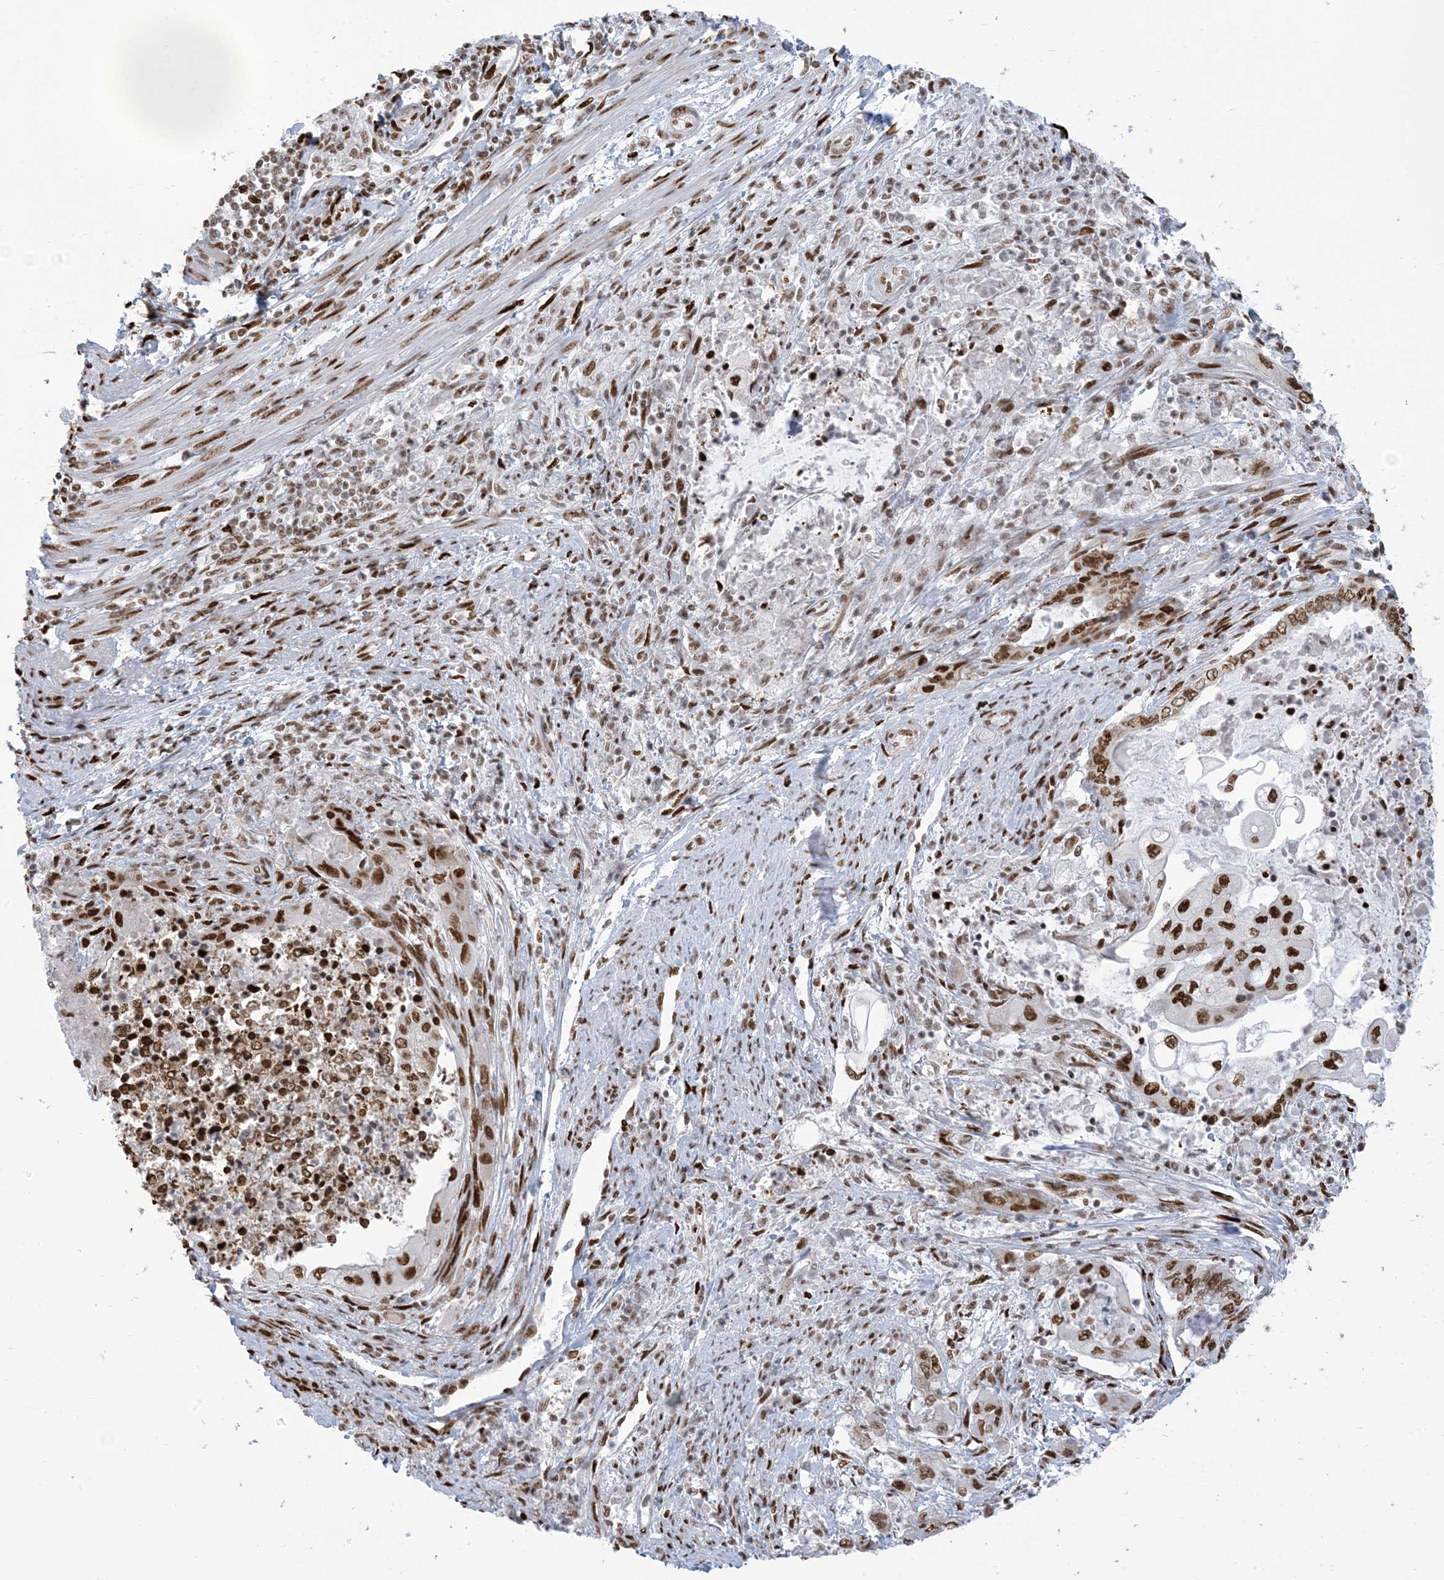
{"staining": {"intensity": "strong", "quantity": ">75%", "location": "nuclear"}, "tissue": "endometrial cancer", "cell_type": "Tumor cells", "image_type": "cancer", "snomed": [{"axis": "morphology", "description": "Adenocarcinoma, NOS"}, {"axis": "topography", "description": "Uterus"}, {"axis": "topography", "description": "Endometrium"}], "caption": "Protein staining demonstrates strong nuclear staining in about >75% of tumor cells in endometrial adenocarcinoma.", "gene": "STAG1", "patient": {"sex": "female", "age": 70}}